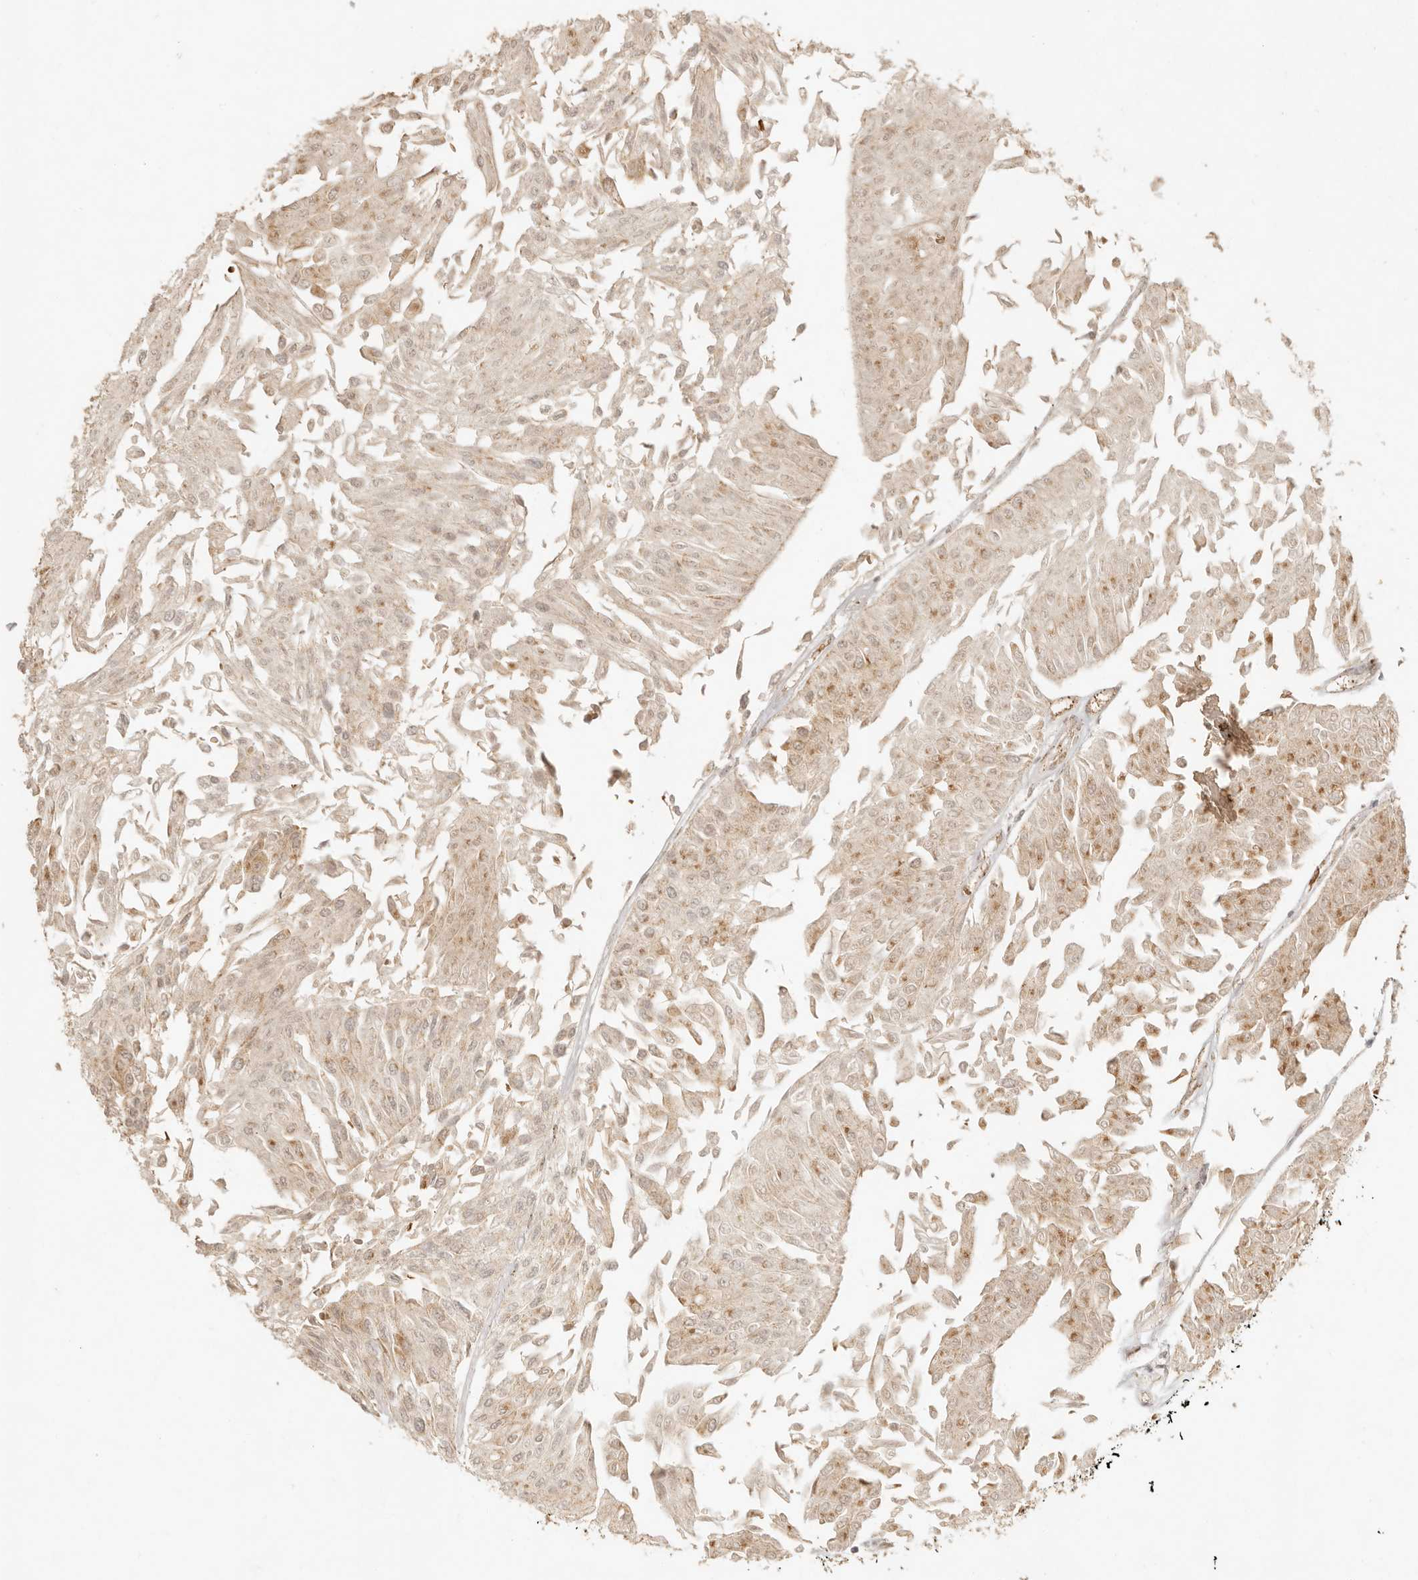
{"staining": {"intensity": "moderate", "quantity": ">75%", "location": "cytoplasmic/membranous"}, "tissue": "urothelial cancer", "cell_type": "Tumor cells", "image_type": "cancer", "snomed": [{"axis": "morphology", "description": "Urothelial carcinoma, Low grade"}, {"axis": "topography", "description": "Urinary bladder"}], "caption": "High-power microscopy captured an IHC micrograph of urothelial cancer, revealing moderate cytoplasmic/membranous positivity in approximately >75% of tumor cells. The staining is performed using DAB (3,3'-diaminobenzidine) brown chromogen to label protein expression. The nuclei are counter-stained blue using hematoxylin.", "gene": "MRPL55", "patient": {"sex": "male", "age": 67}}